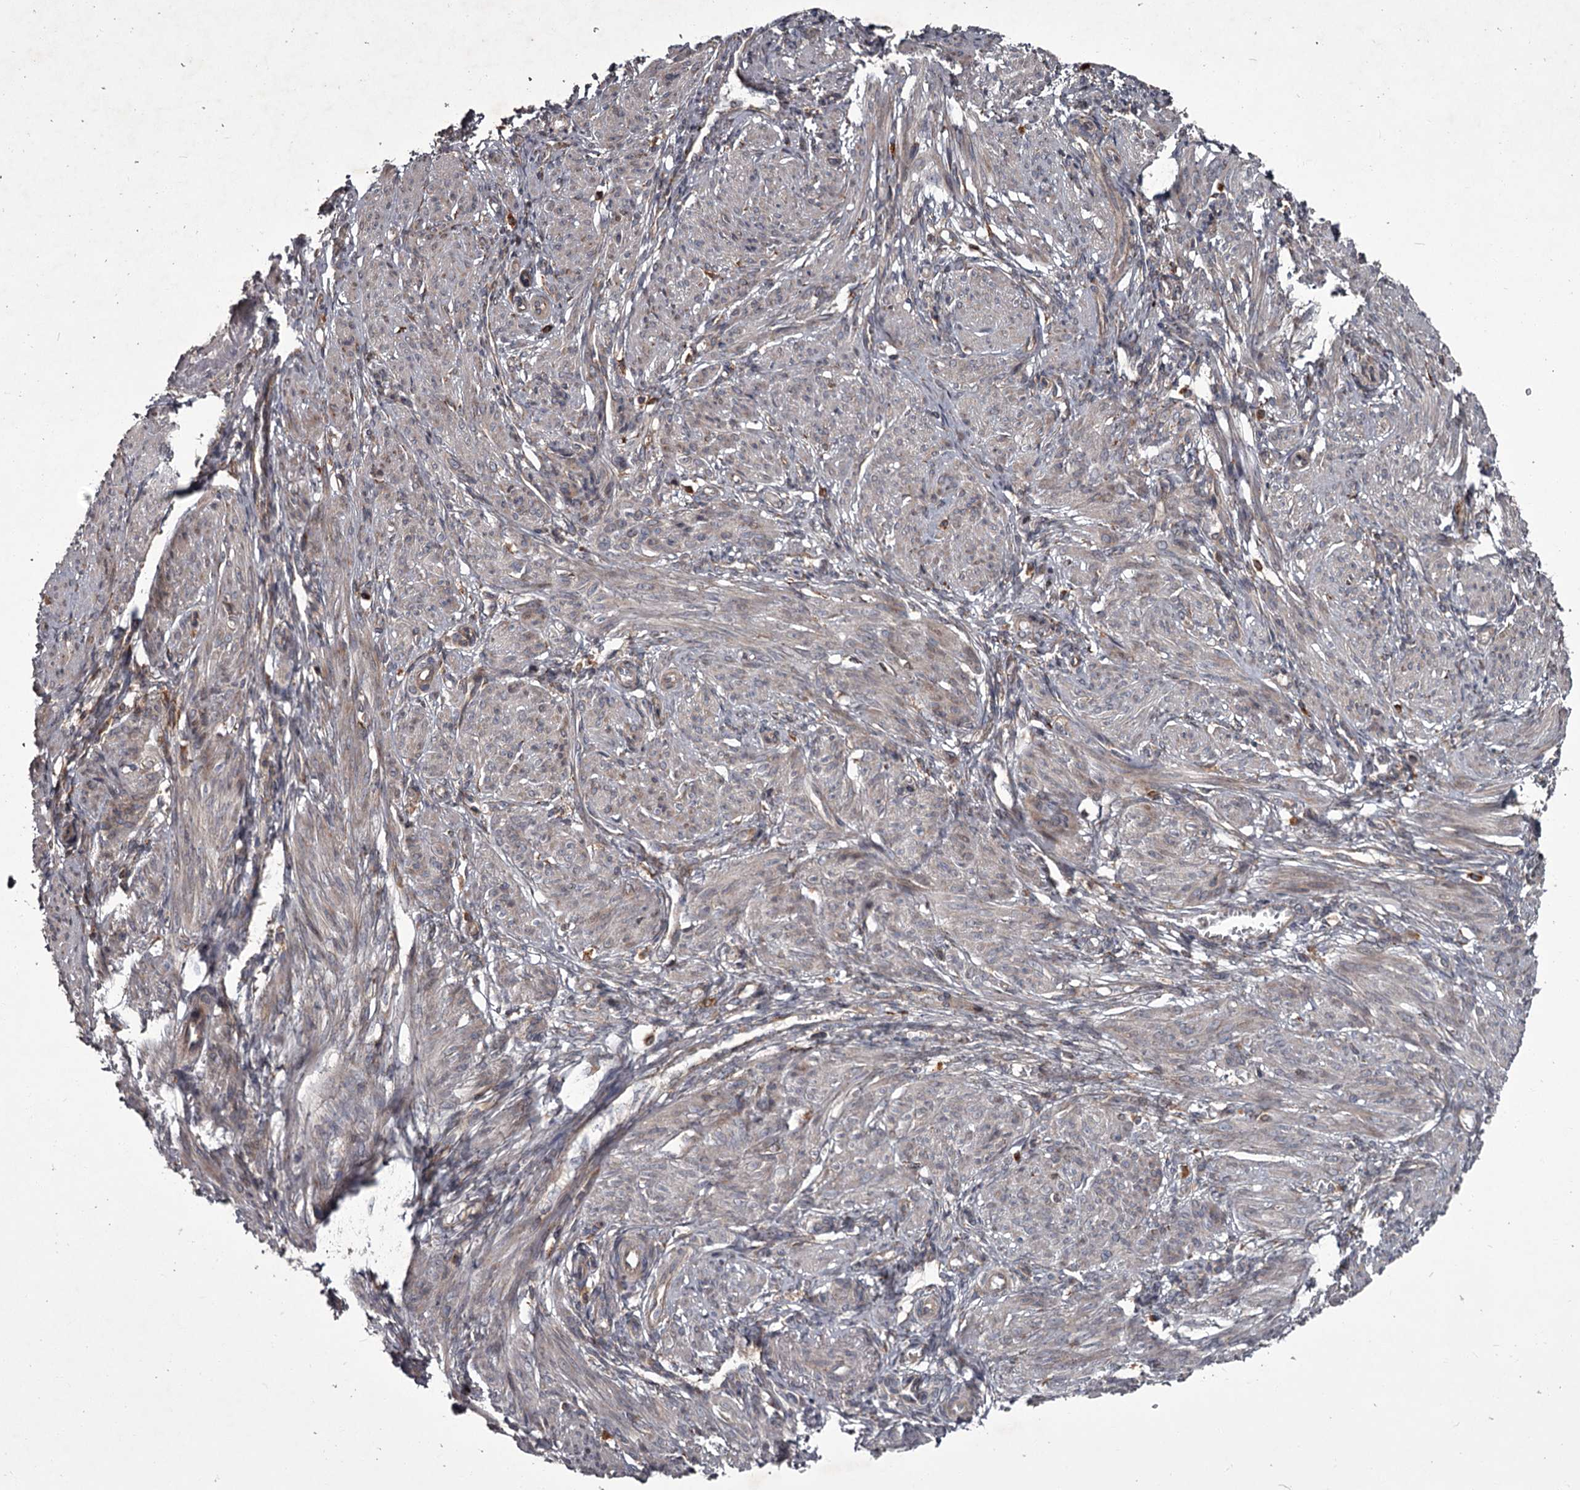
{"staining": {"intensity": "weak", "quantity": "<25%", "location": "cytoplasmic/membranous"}, "tissue": "smooth muscle", "cell_type": "Smooth muscle cells", "image_type": "normal", "snomed": [{"axis": "morphology", "description": "Normal tissue, NOS"}, {"axis": "topography", "description": "Smooth muscle"}], "caption": "Human smooth muscle stained for a protein using IHC displays no positivity in smooth muscle cells.", "gene": "UNC93B1", "patient": {"sex": "female", "age": 39}}